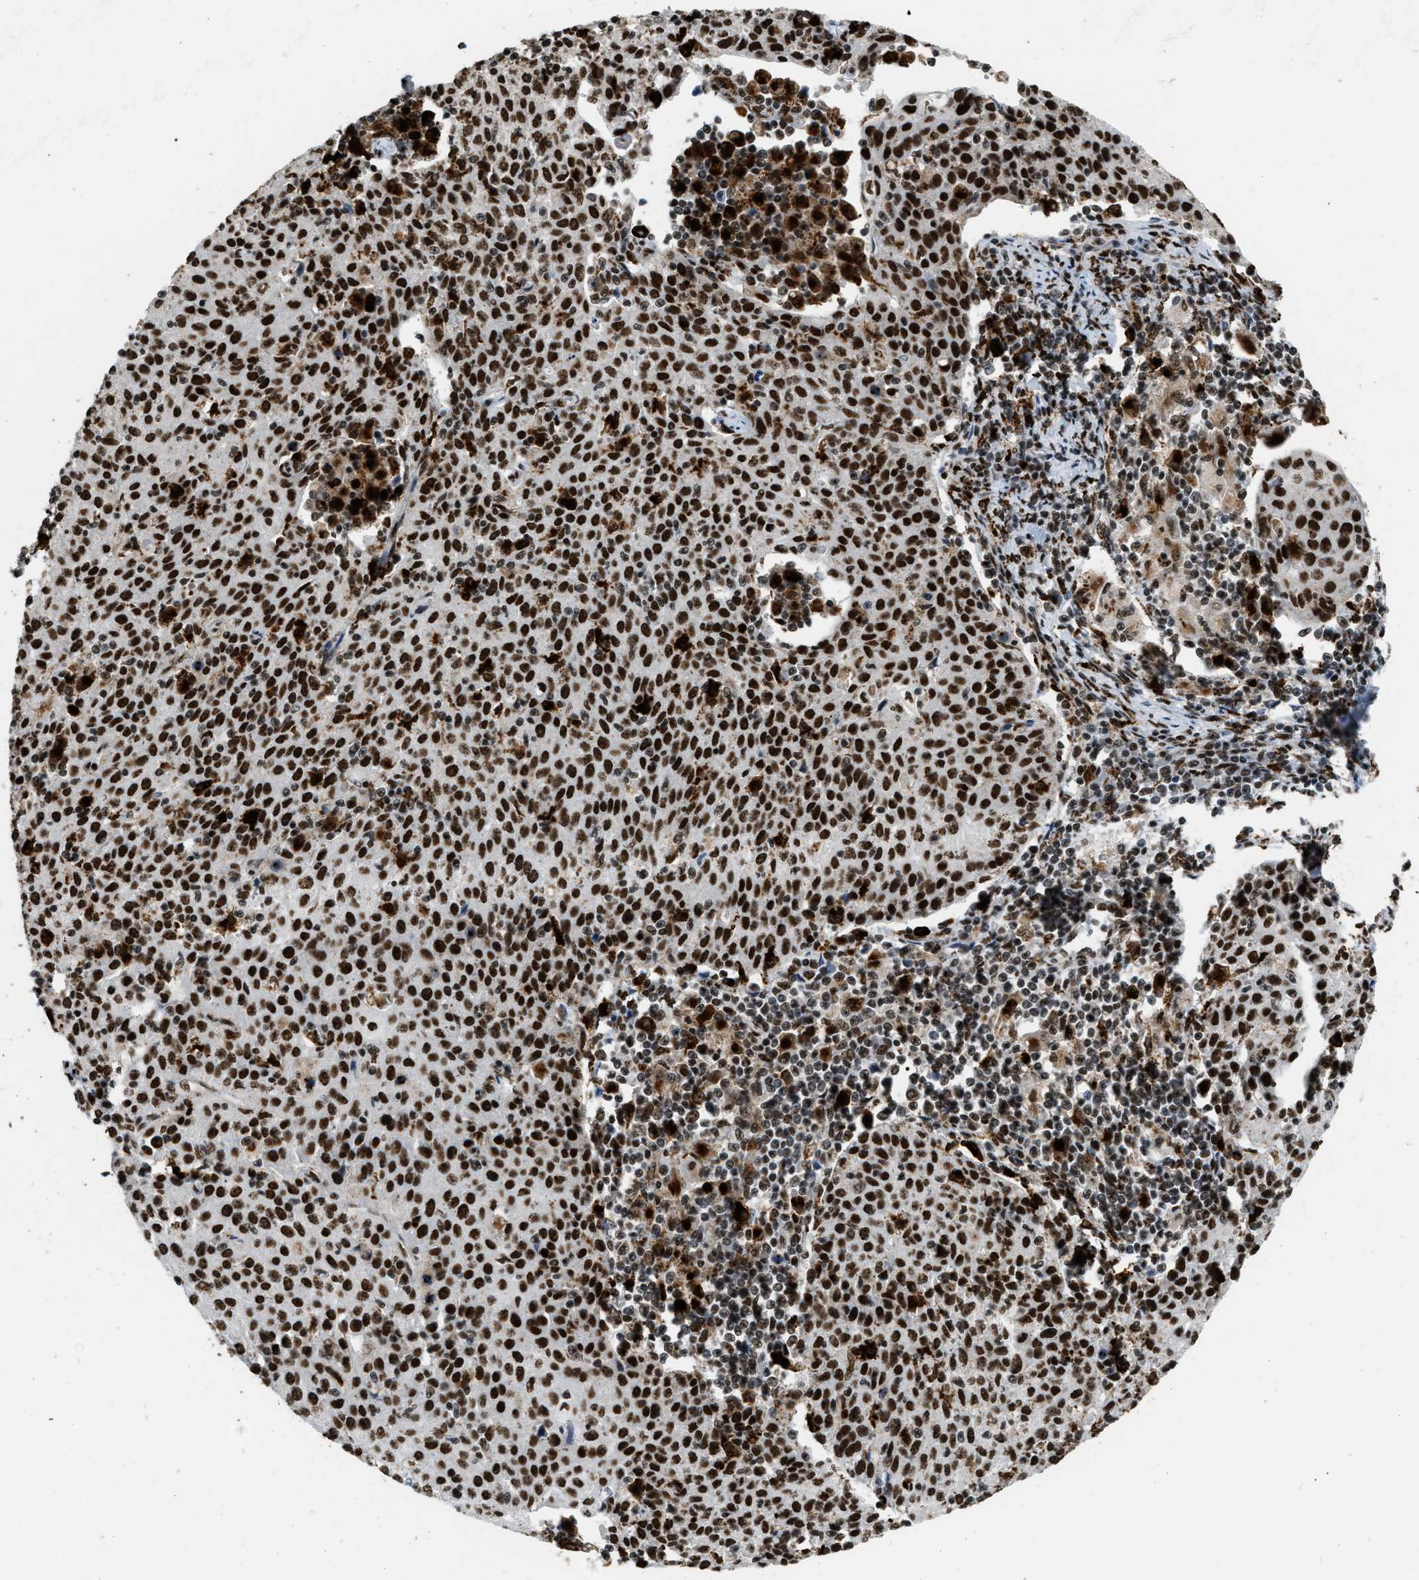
{"staining": {"intensity": "strong", "quantity": ">75%", "location": "nuclear"}, "tissue": "cervical cancer", "cell_type": "Tumor cells", "image_type": "cancer", "snomed": [{"axis": "morphology", "description": "Squamous cell carcinoma, NOS"}, {"axis": "topography", "description": "Cervix"}], "caption": "An IHC image of neoplastic tissue is shown. Protein staining in brown highlights strong nuclear positivity in cervical squamous cell carcinoma within tumor cells. Ihc stains the protein of interest in brown and the nuclei are stained blue.", "gene": "NUMA1", "patient": {"sex": "female", "age": 38}}